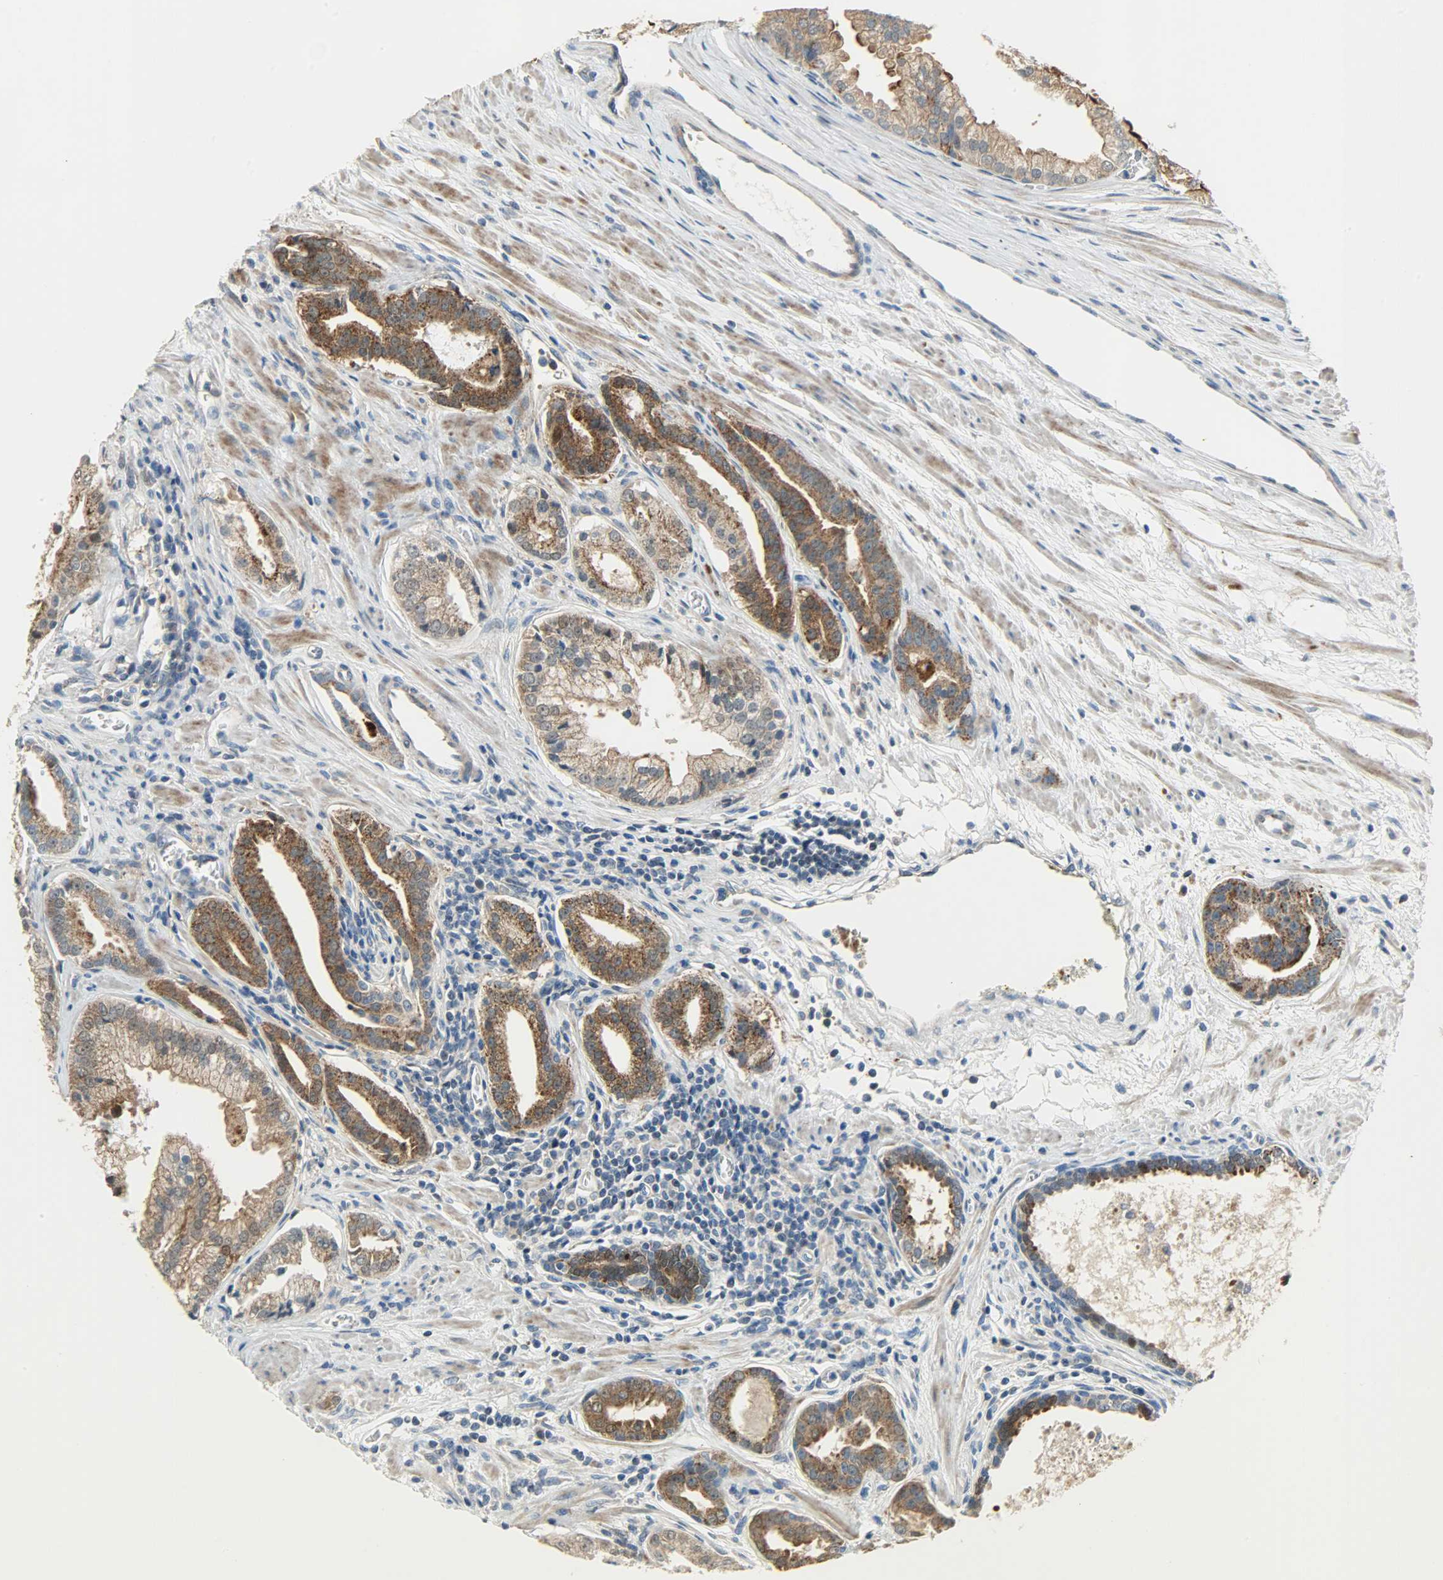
{"staining": {"intensity": "moderate", "quantity": ">75%", "location": "cytoplasmic/membranous"}, "tissue": "prostate cancer", "cell_type": "Tumor cells", "image_type": "cancer", "snomed": [{"axis": "morphology", "description": "Adenocarcinoma, High grade"}, {"axis": "topography", "description": "Prostate"}], "caption": "DAB (3,3'-diaminobenzidine) immunohistochemical staining of prostate cancer exhibits moderate cytoplasmic/membranous protein expression in about >75% of tumor cells.", "gene": "PPP1R1B", "patient": {"sex": "male", "age": 67}}